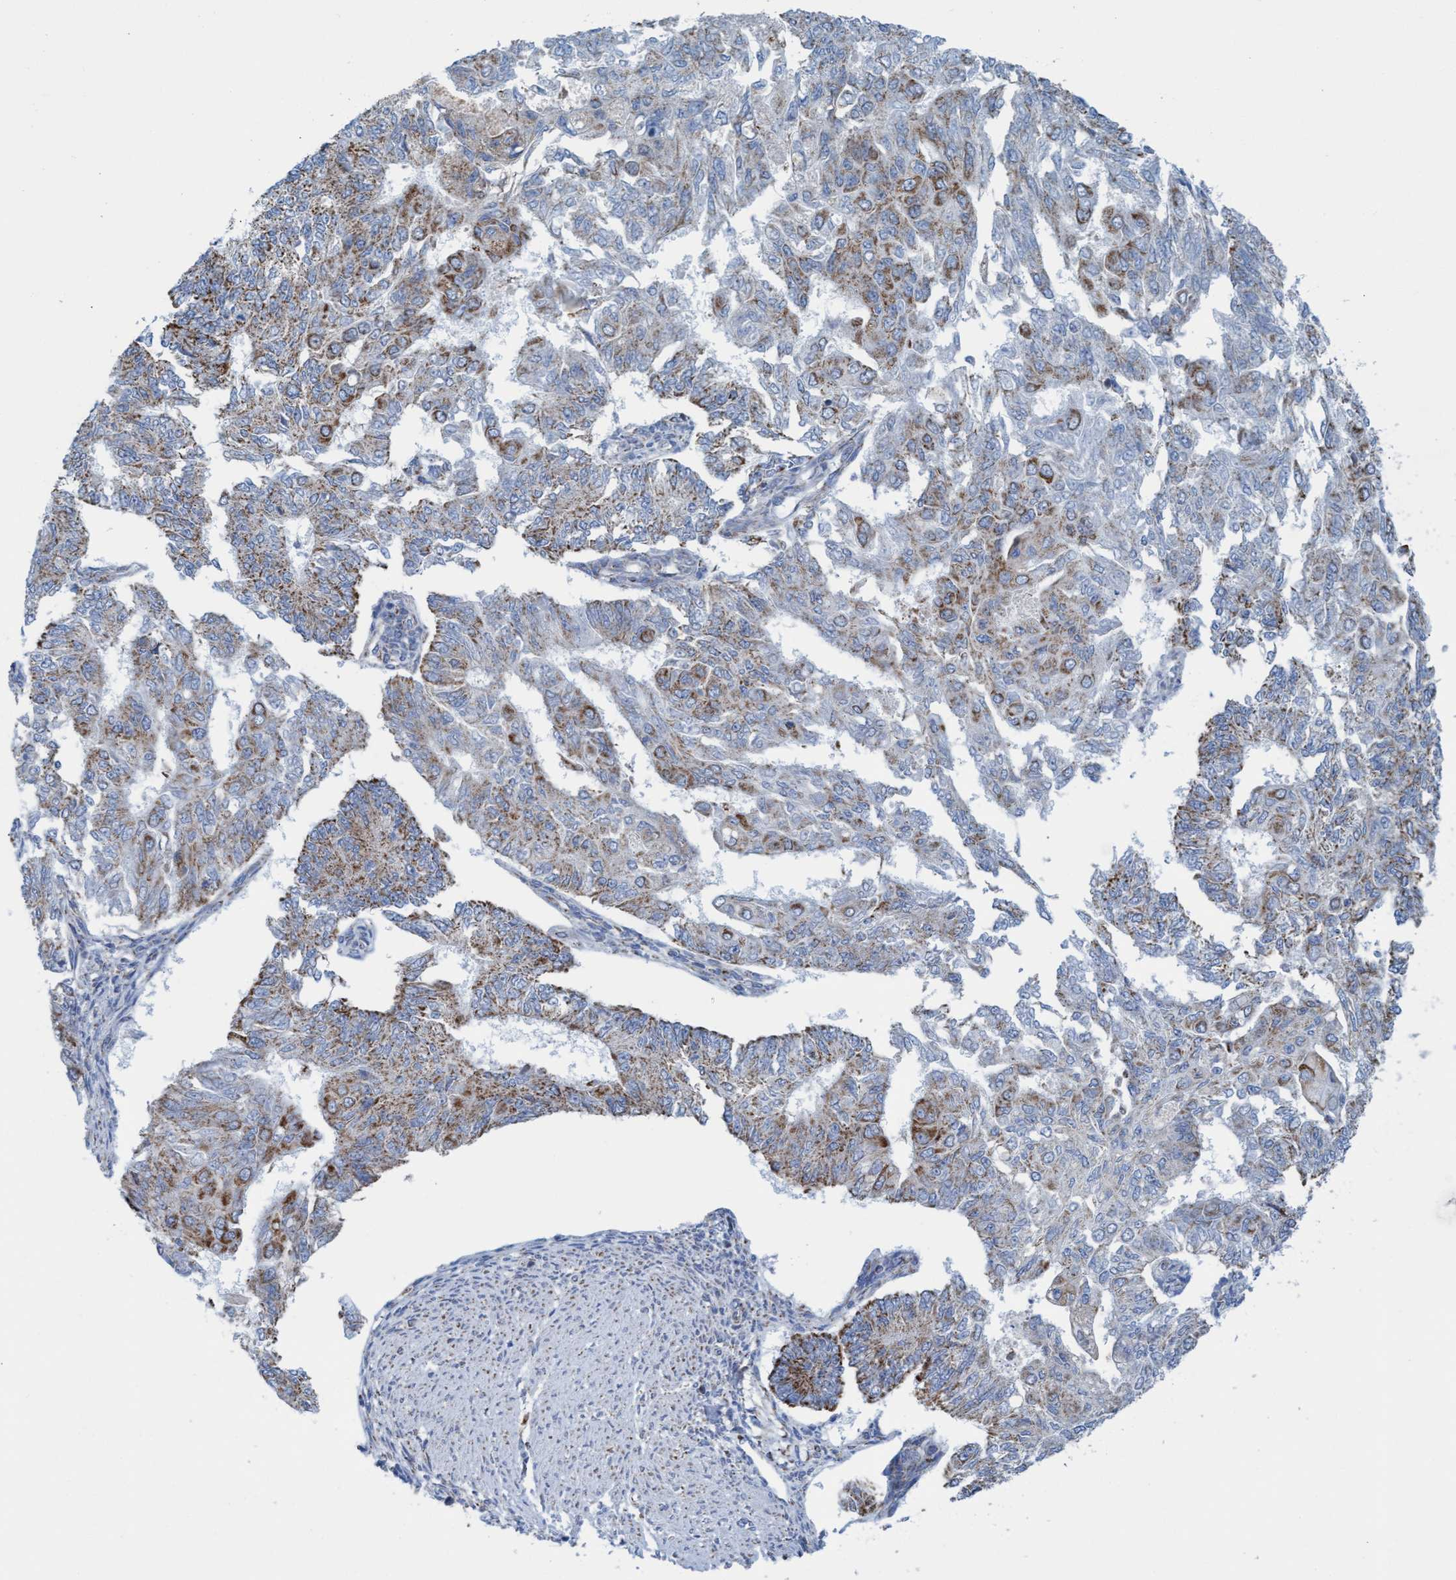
{"staining": {"intensity": "moderate", "quantity": ">75%", "location": "cytoplasmic/membranous"}, "tissue": "endometrial cancer", "cell_type": "Tumor cells", "image_type": "cancer", "snomed": [{"axis": "morphology", "description": "Adenocarcinoma, NOS"}, {"axis": "topography", "description": "Endometrium"}], "caption": "A photomicrograph of endometrial cancer (adenocarcinoma) stained for a protein reveals moderate cytoplasmic/membranous brown staining in tumor cells. The protein of interest is shown in brown color, while the nuclei are stained blue.", "gene": "GGA3", "patient": {"sex": "female", "age": 32}}